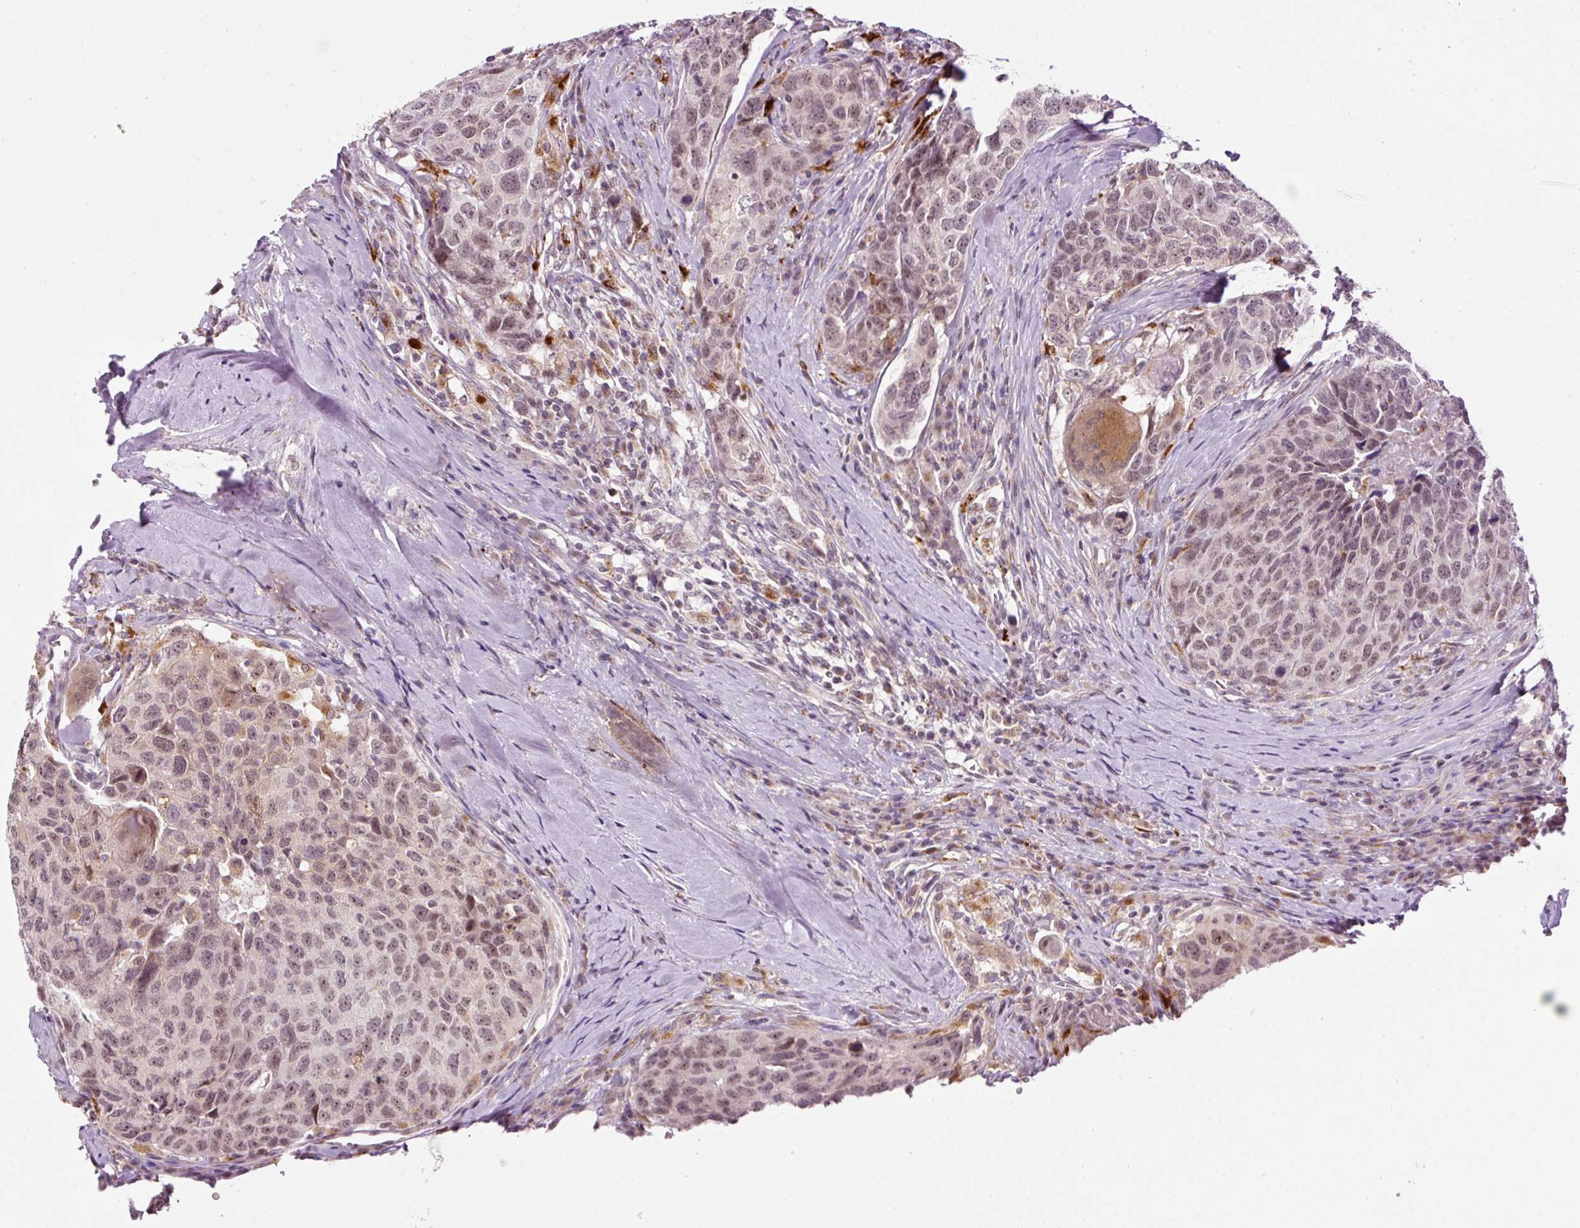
{"staining": {"intensity": "weak", "quantity": ">75%", "location": "nuclear"}, "tissue": "head and neck cancer", "cell_type": "Tumor cells", "image_type": "cancer", "snomed": [{"axis": "morphology", "description": "Squamous cell carcinoma, NOS"}, {"axis": "topography", "description": "Head-Neck"}], "caption": "Immunohistochemistry (IHC) of human head and neck squamous cell carcinoma demonstrates low levels of weak nuclear staining in about >75% of tumor cells.", "gene": "ZNF639", "patient": {"sex": "male", "age": 66}}